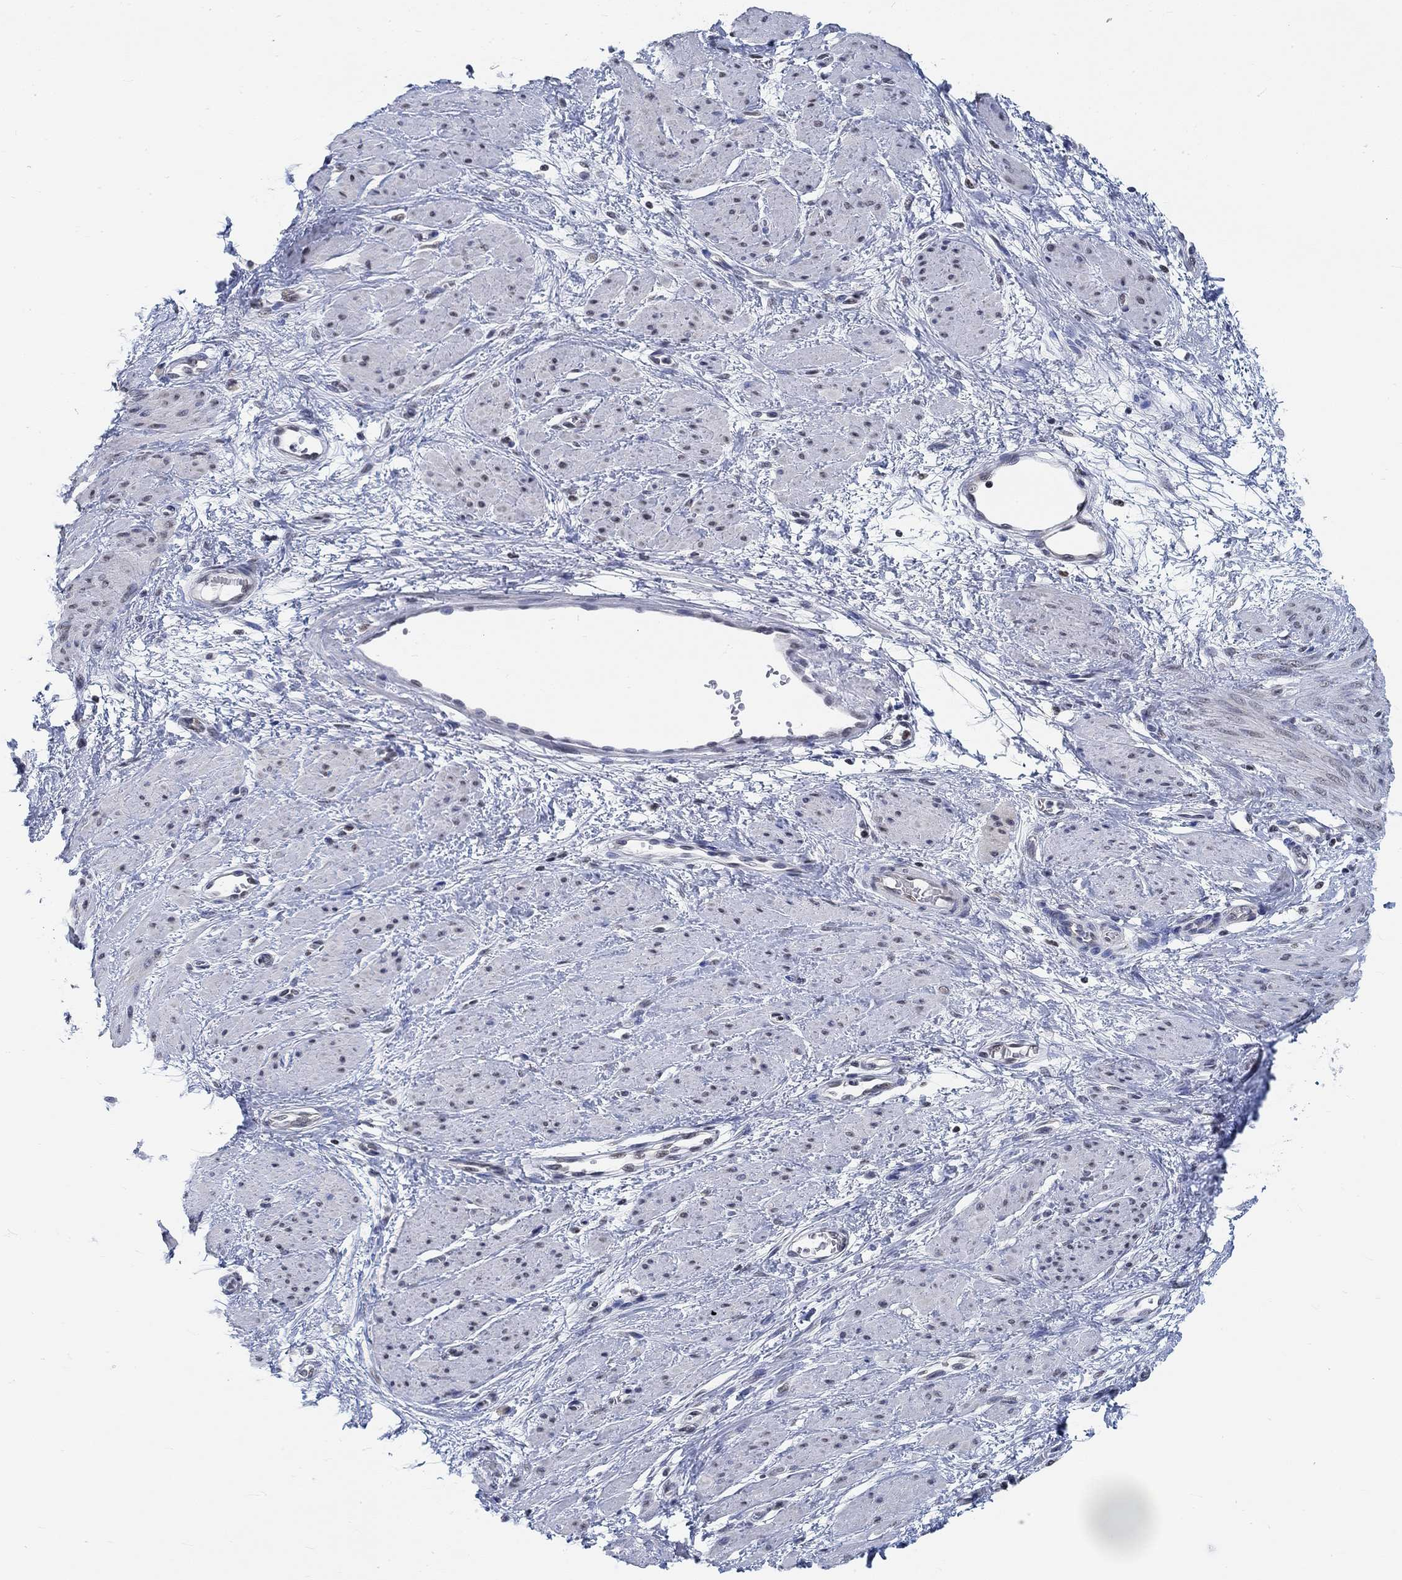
{"staining": {"intensity": "negative", "quantity": "none", "location": "none"}, "tissue": "smooth muscle", "cell_type": "Smooth muscle cells", "image_type": "normal", "snomed": [{"axis": "morphology", "description": "Normal tissue, NOS"}, {"axis": "topography", "description": "Smooth muscle"}, {"axis": "topography", "description": "Uterus"}], "caption": "An image of smooth muscle stained for a protein displays no brown staining in smooth muscle cells. The staining is performed using DAB (3,3'-diaminobenzidine) brown chromogen with nuclei counter-stained in using hematoxylin.", "gene": "KCNH8", "patient": {"sex": "female", "age": 39}}